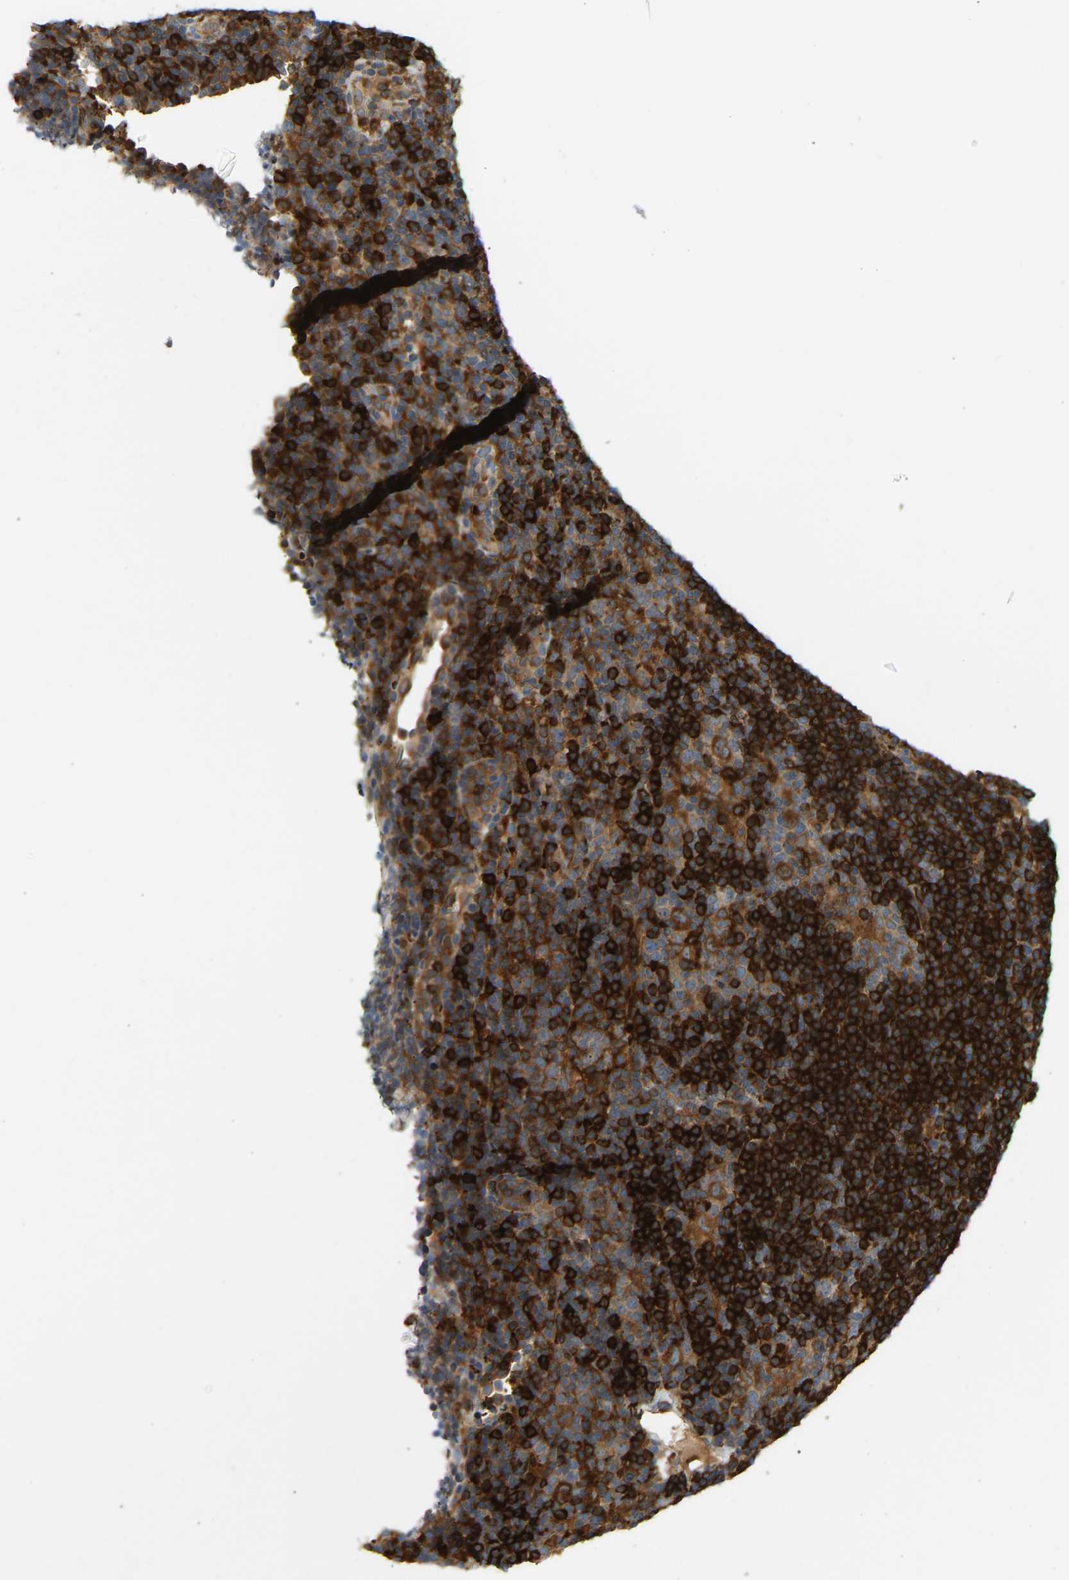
{"staining": {"intensity": "strong", "quantity": ">75%", "location": "cytoplasmic/membranous"}, "tissue": "lymphoma", "cell_type": "Tumor cells", "image_type": "cancer", "snomed": [{"axis": "morphology", "description": "Hodgkin's disease, NOS"}, {"axis": "topography", "description": "Lymph node"}], "caption": "Protein staining shows strong cytoplasmic/membranous positivity in about >75% of tumor cells in lymphoma.", "gene": "PLCG2", "patient": {"sex": "female", "age": 57}}